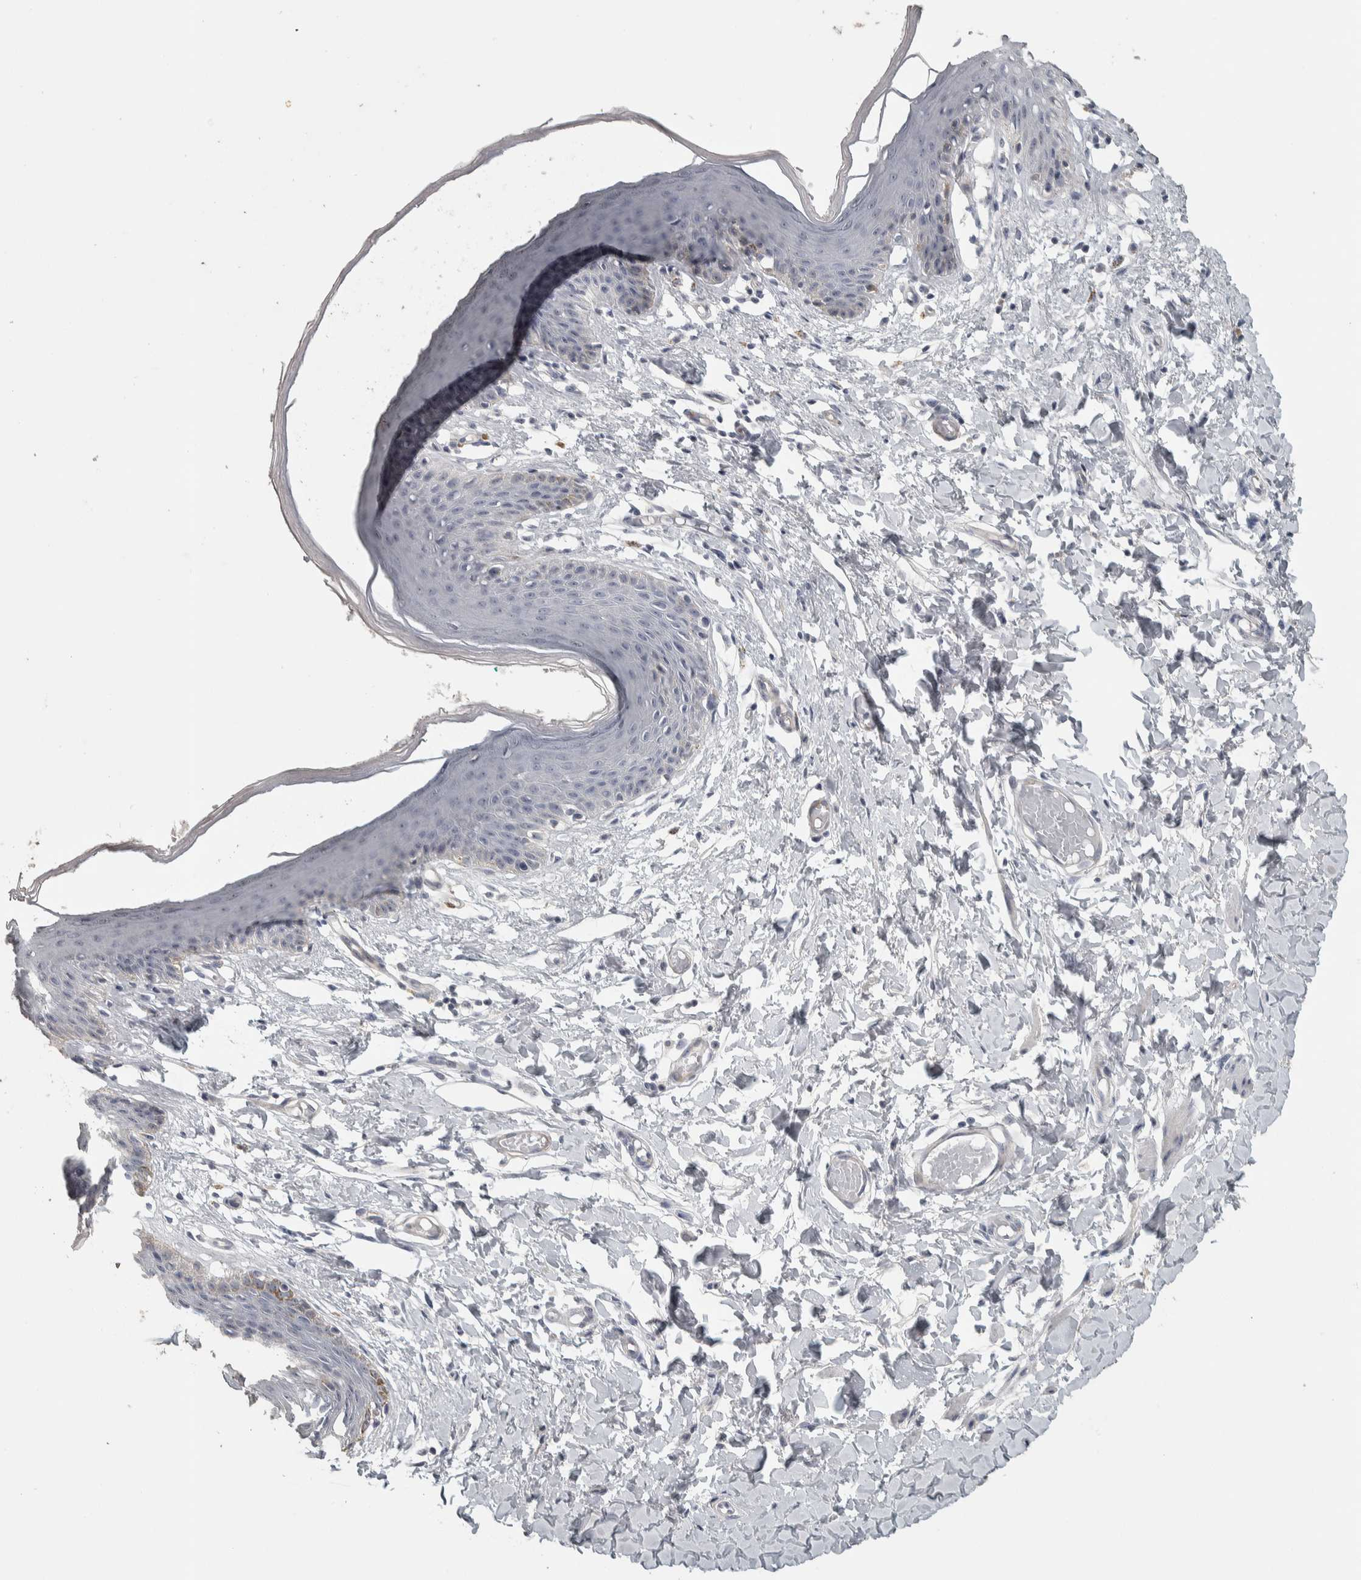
{"staining": {"intensity": "moderate", "quantity": "<25%", "location": "cytoplasmic/membranous"}, "tissue": "skin", "cell_type": "Epidermal cells", "image_type": "normal", "snomed": [{"axis": "morphology", "description": "Normal tissue, NOS"}, {"axis": "topography", "description": "Vulva"}], "caption": "Immunohistochemical staining of unremarkable human skin shows moderate cytoplasmic/membranous protein positivity in about <25% of epidermal cells. (DAB IHC, brown staining for protein, blue staining for nuclei).", "gene": "DCAF10", "patient": {"sex": "female", "age": 66}}